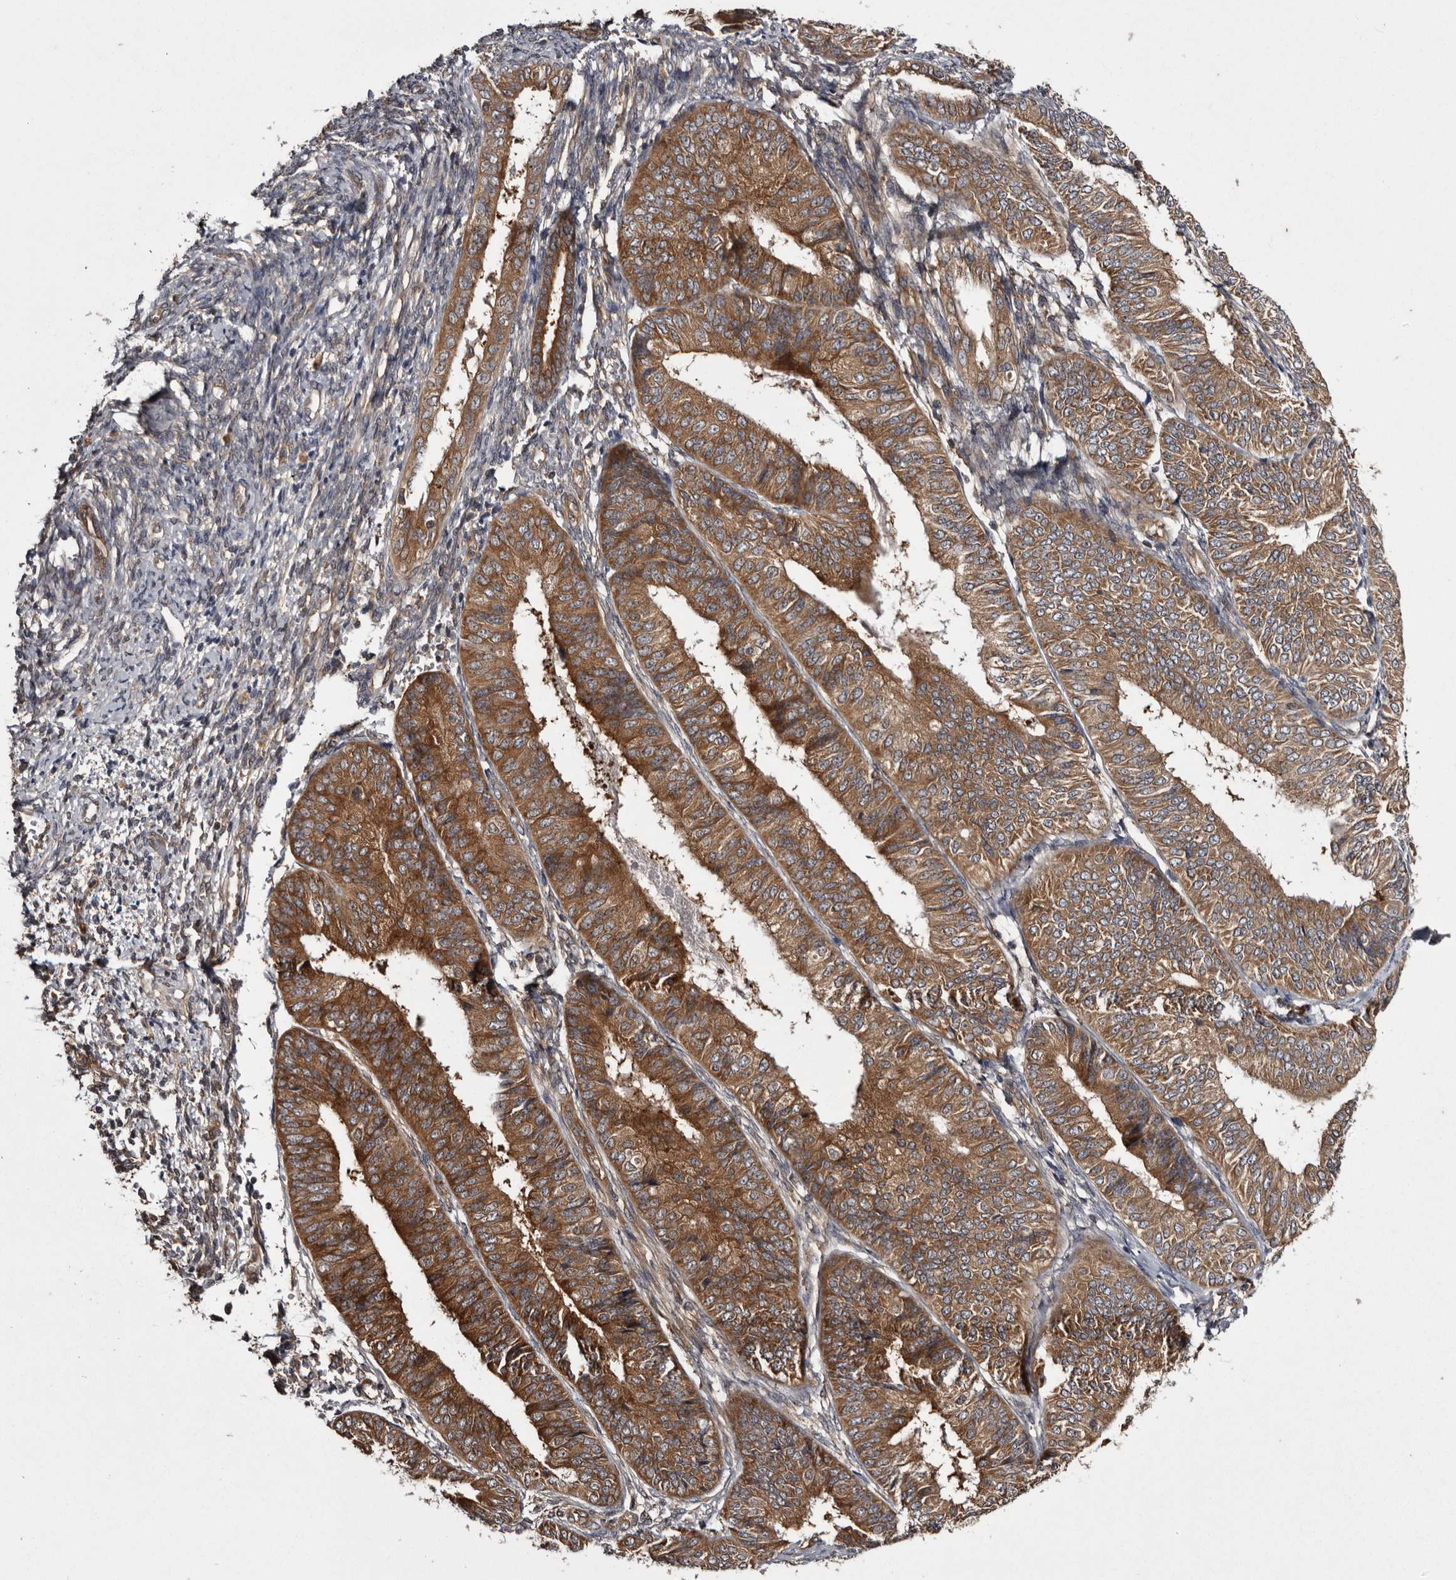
{"staining": {"intensity": "strong", "quantity": ">75%", "location": "cytoplasmic/membranous"}, "tissue": "endometrial cancer", "cell_type": "Tumor cells", "image_type": "cancer", "snomed": [{"axis": "morphology", "description": "Adenocarcinoma, NOS"}, {"axis": "topography", "description": "Endometrium"}], "caption": "Immunohistochemistry of adenocarcinoma (endometrial) reveals high levels of strong cytoplasmic/membranous expression in approximately >75% of tumor cells.", "gene": "DARS1", "patient": {"sex": "female", "age": 58}}